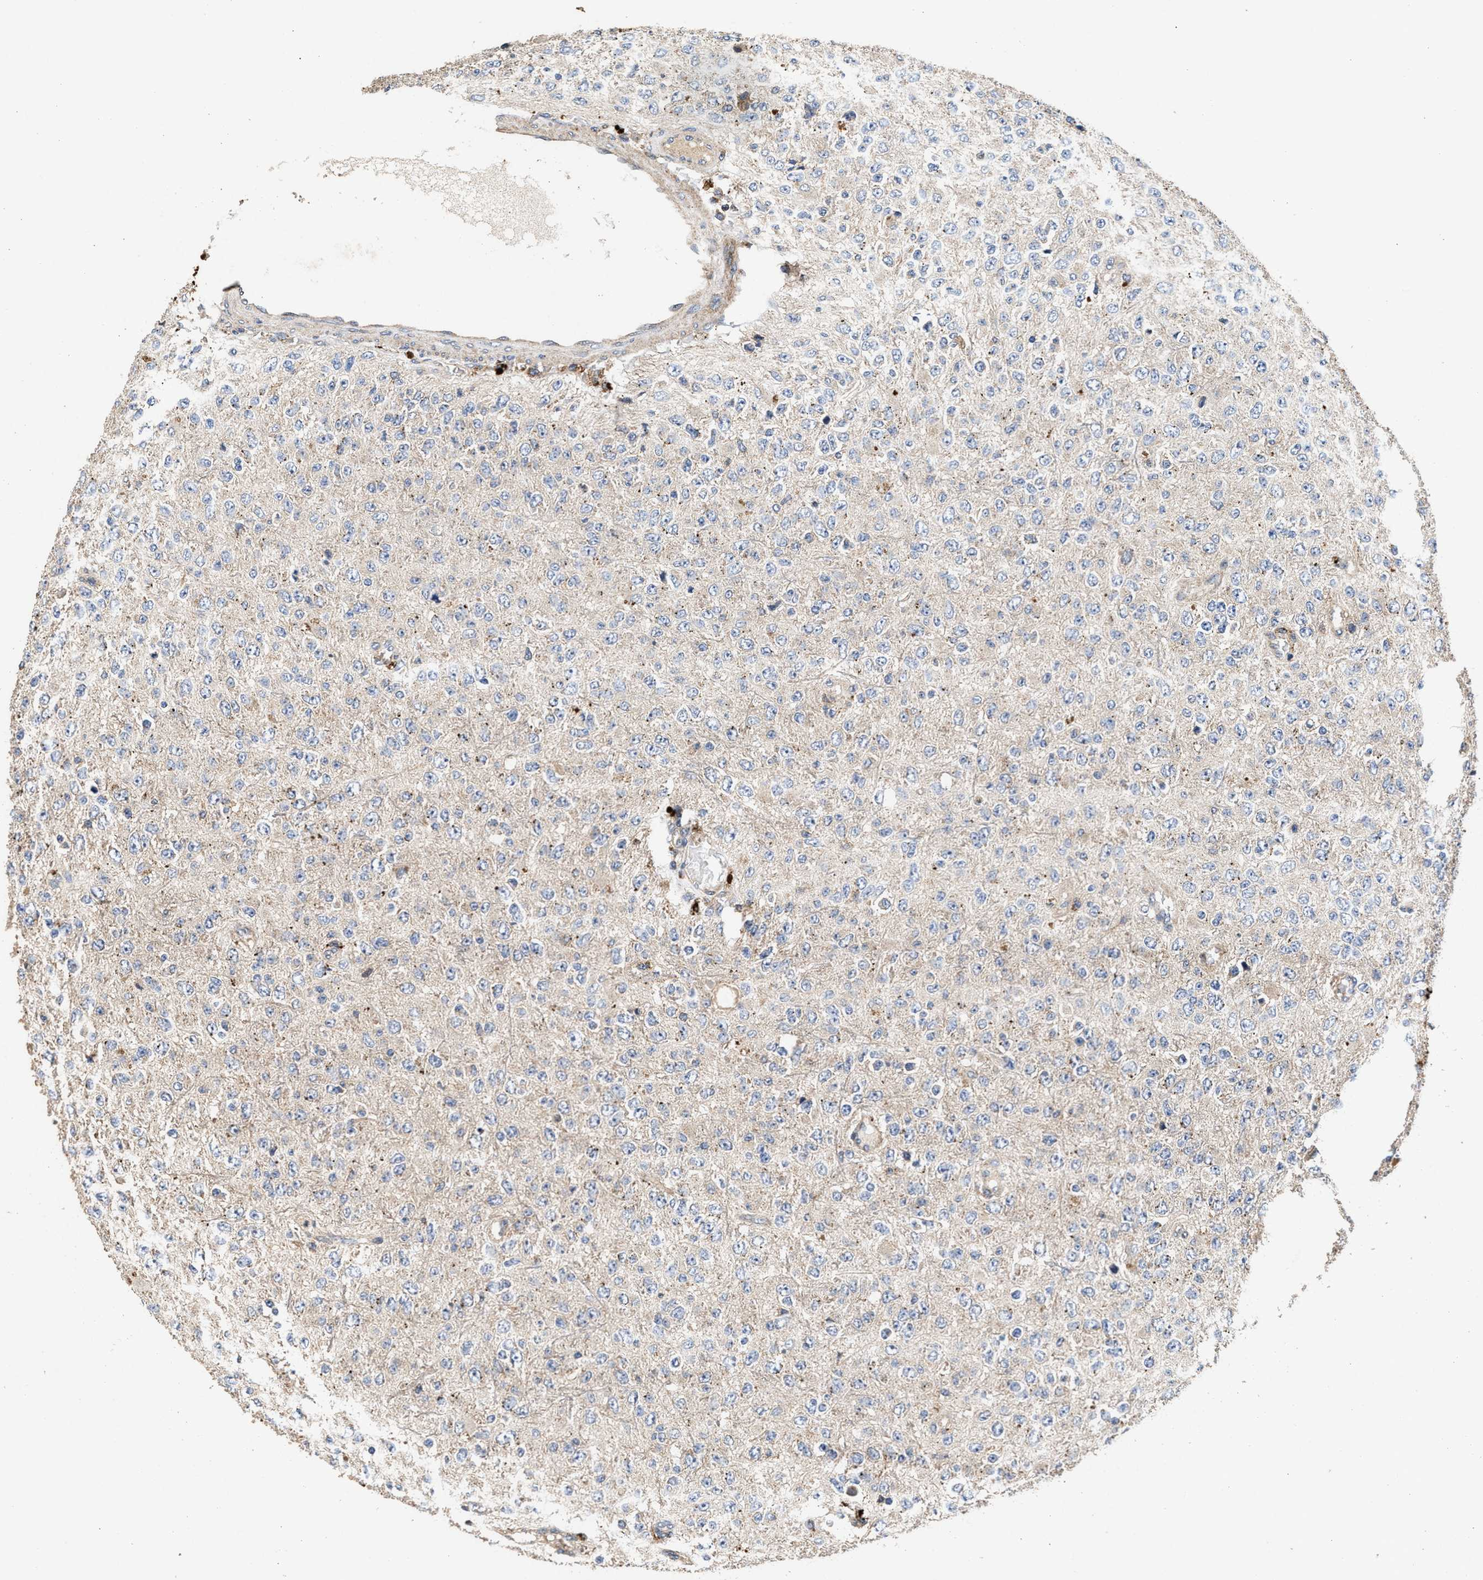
{"staining": {"intensity": "negative", "quantity": "none", "location": "none"}, "tissue": "glioma", "cell_type": "Tumor cells", "image_type": "cancer", "snomed": [{"axis": "morphology", "description": "Glioma, malignant, High grade"}, {"axis": "topography", "description": "pancreas cauda"}], "caption": "A micrograph of human malignant glioma (high-grade) is negative for staining in tumor cells.", "gene": "NFKB2", "patient": {"sex": "male", "age": 60}}